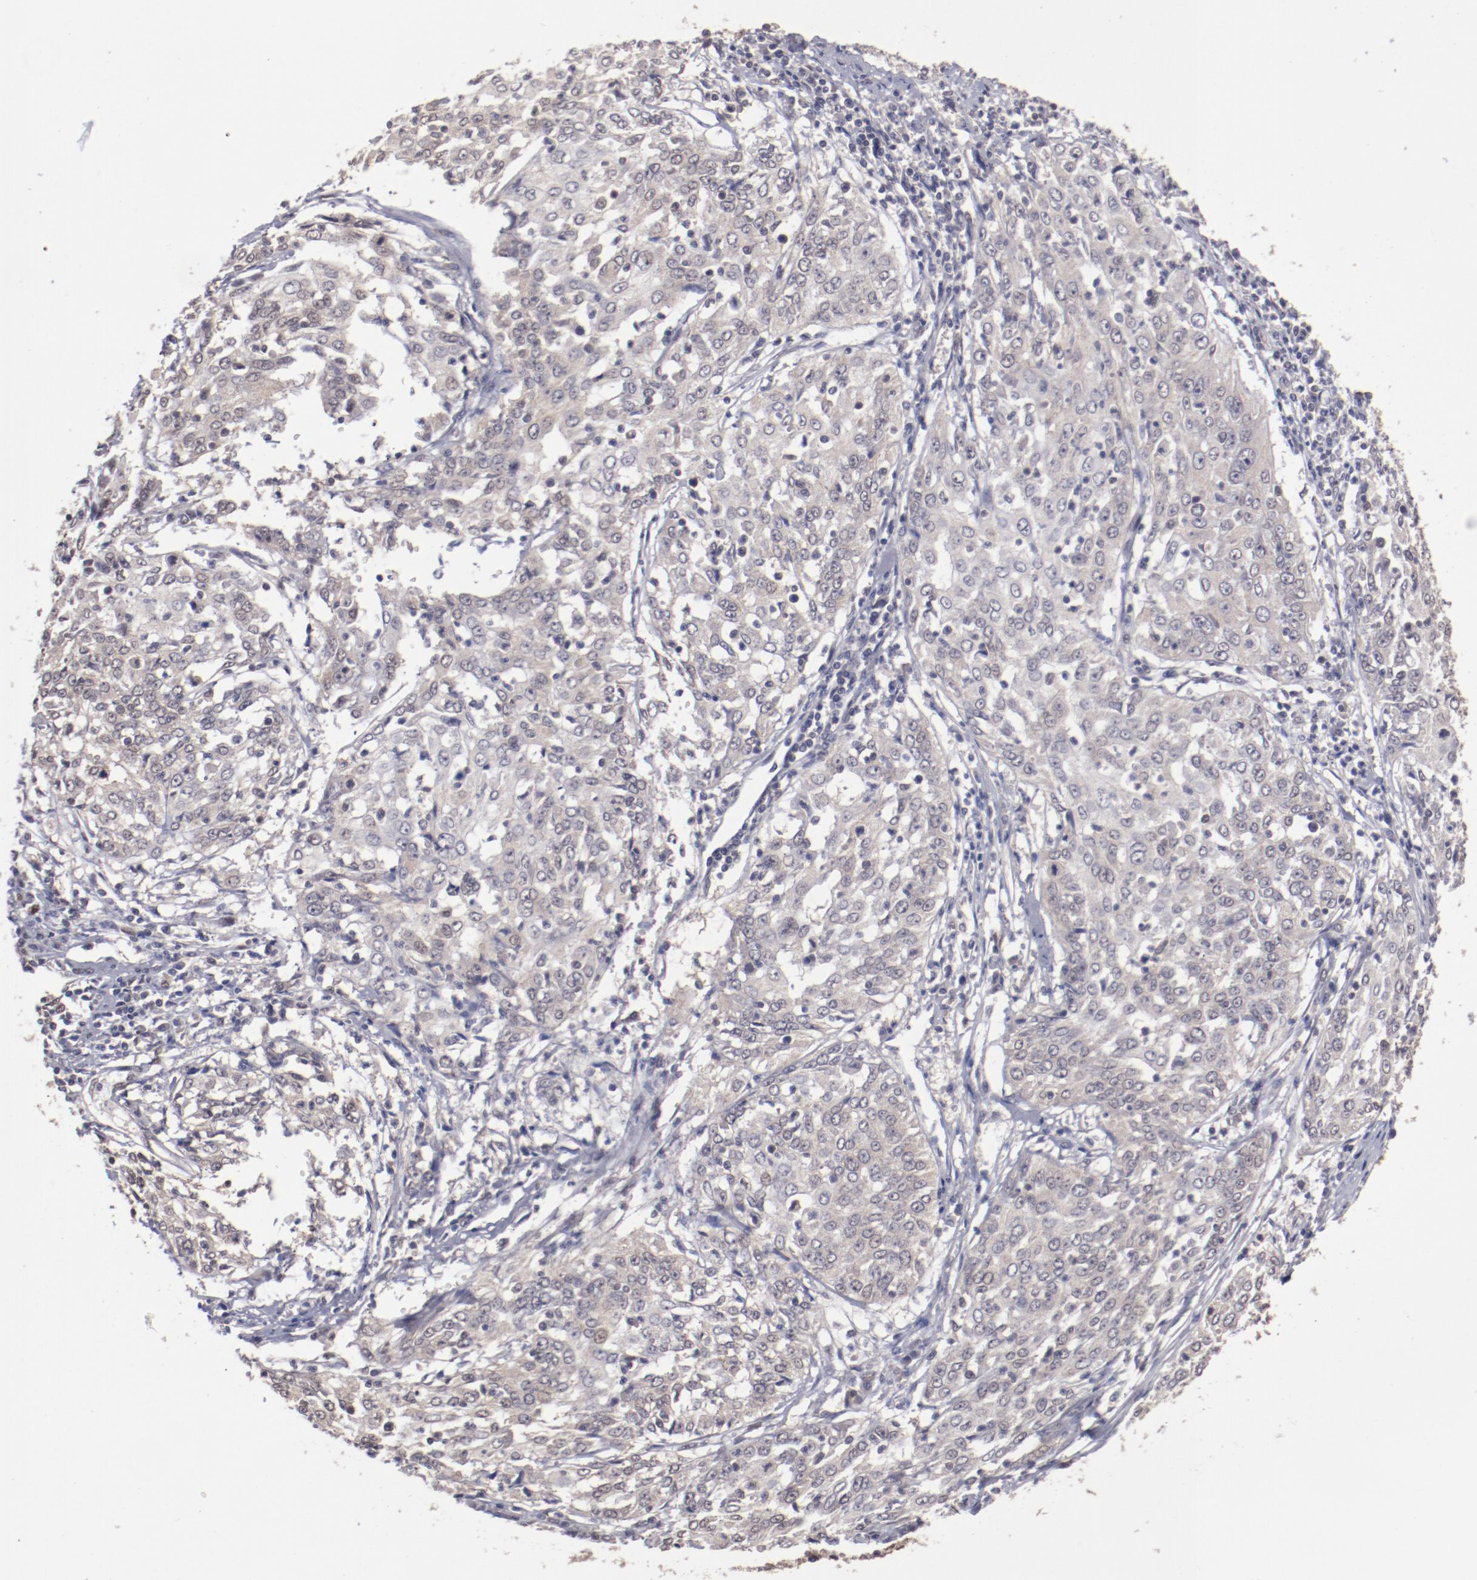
{"staining": {"intensity": "negative", "quantity": "none", "location": "none"}, "tissue": "cervical cancer", "cell_type": "Tumor cells", "image_type": "cancer", "snomed": [{"axis": "morphology", "description": "Squamous cell carcinoma, NOS"}, {"axis": "topography", "description": "Cervix"}], "caption": "The micrograph exhibits no staining of tumor cells in cervical cancer. (Brightfield microscopy of DAB IHC at high magnification).", "gene": "ARNT", "patient": {"sex": "female", "age": 39}}